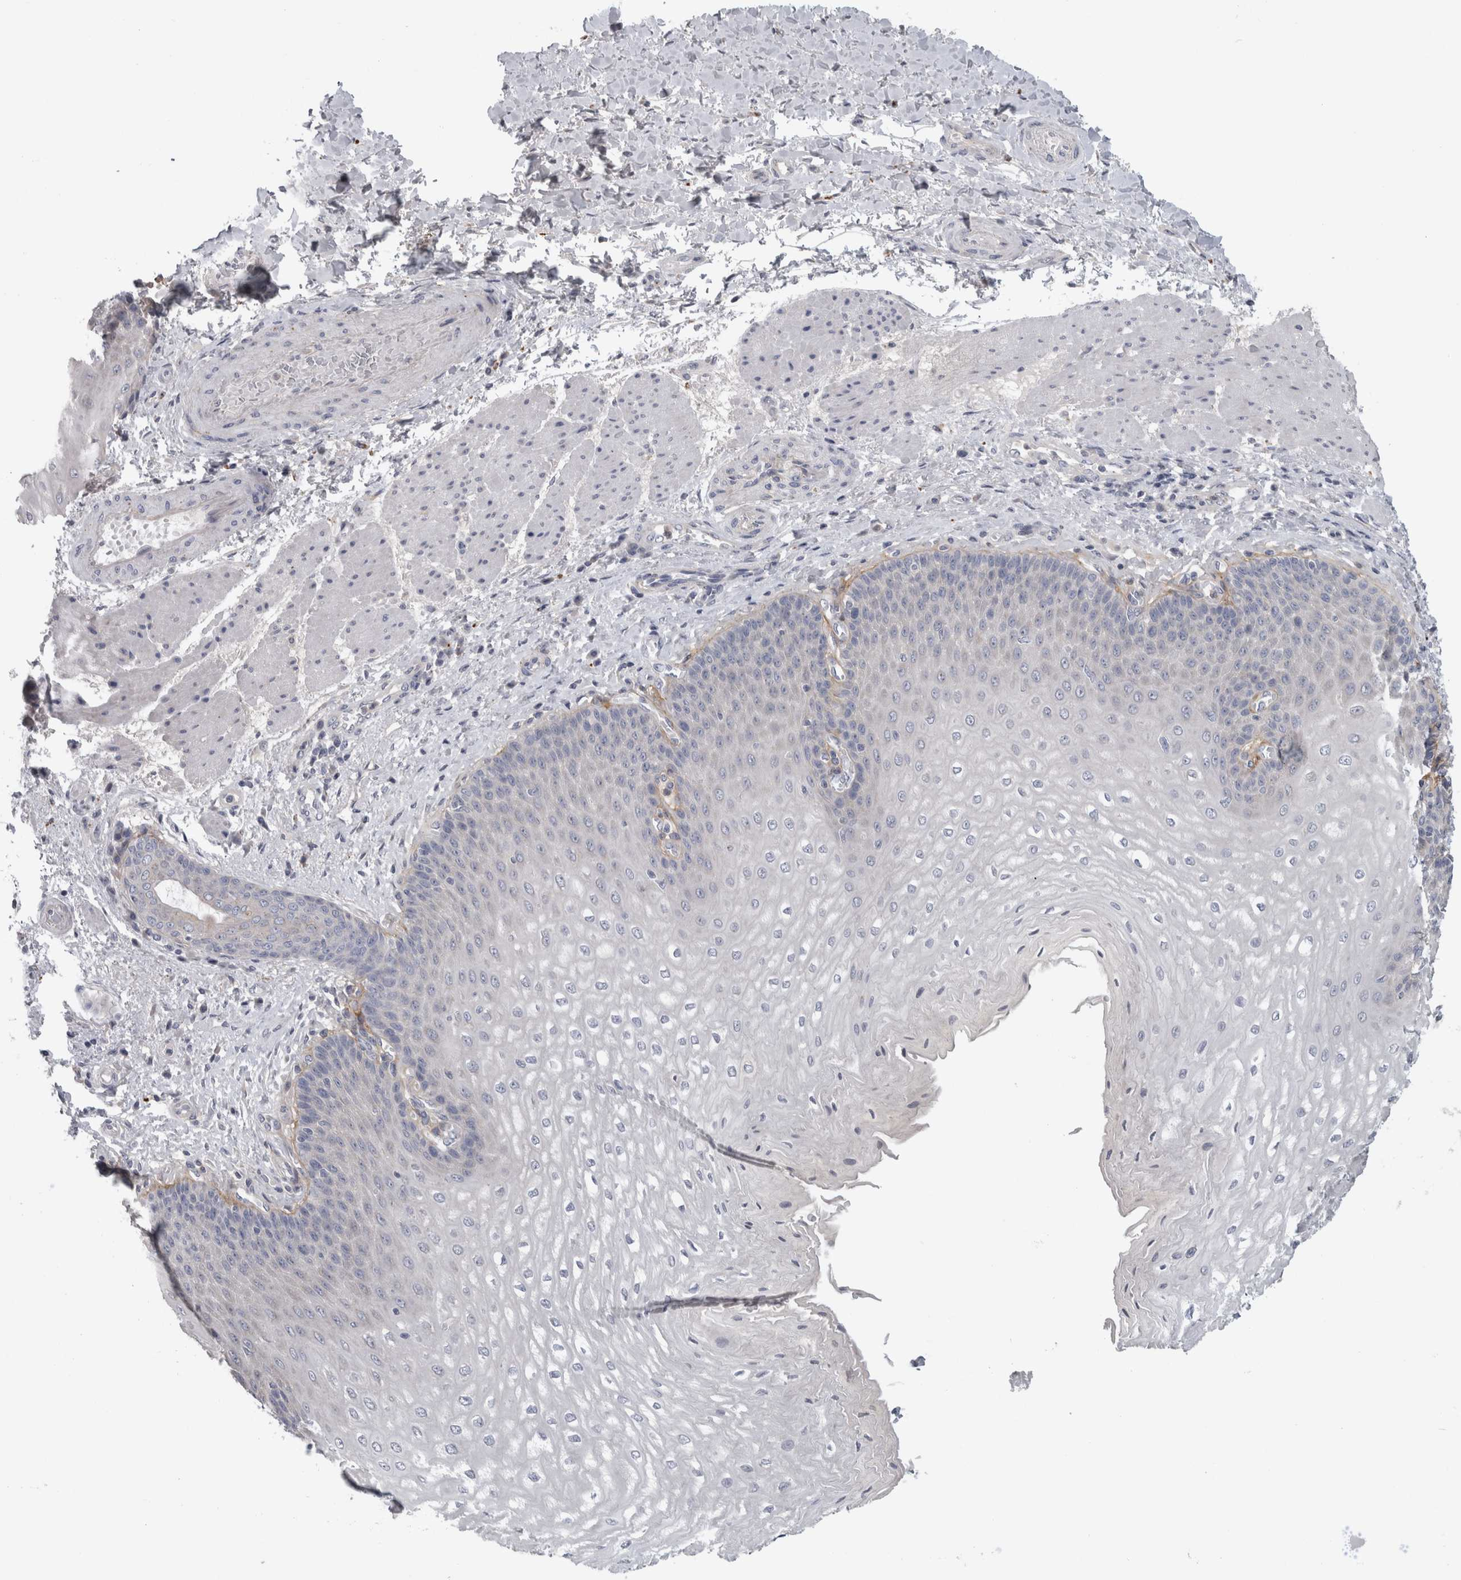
{"staining": {"intensity": "moderate", "quantity": "25%-75%", "location": "cytoplasmic/membranous"}, "tissue": "esophagus", "cell_type": "Squamous epithelial cells", "image_type": "normal", "snomed": [{"axis": "morphology", "description": "Normal tissue, NOS"}, {"axis": "topography", "description": "Esophagus"}], "caption": "Moderate cytoplasmic/membranous protein staining is appreciated in about 25%-75% of squamous epithelial cells in esophagus. (DAB IHC, brown staining for protein, blue staining for nuclei).", "gene": "ATXN2", "patient": {"sex": "male", "age": 54}}